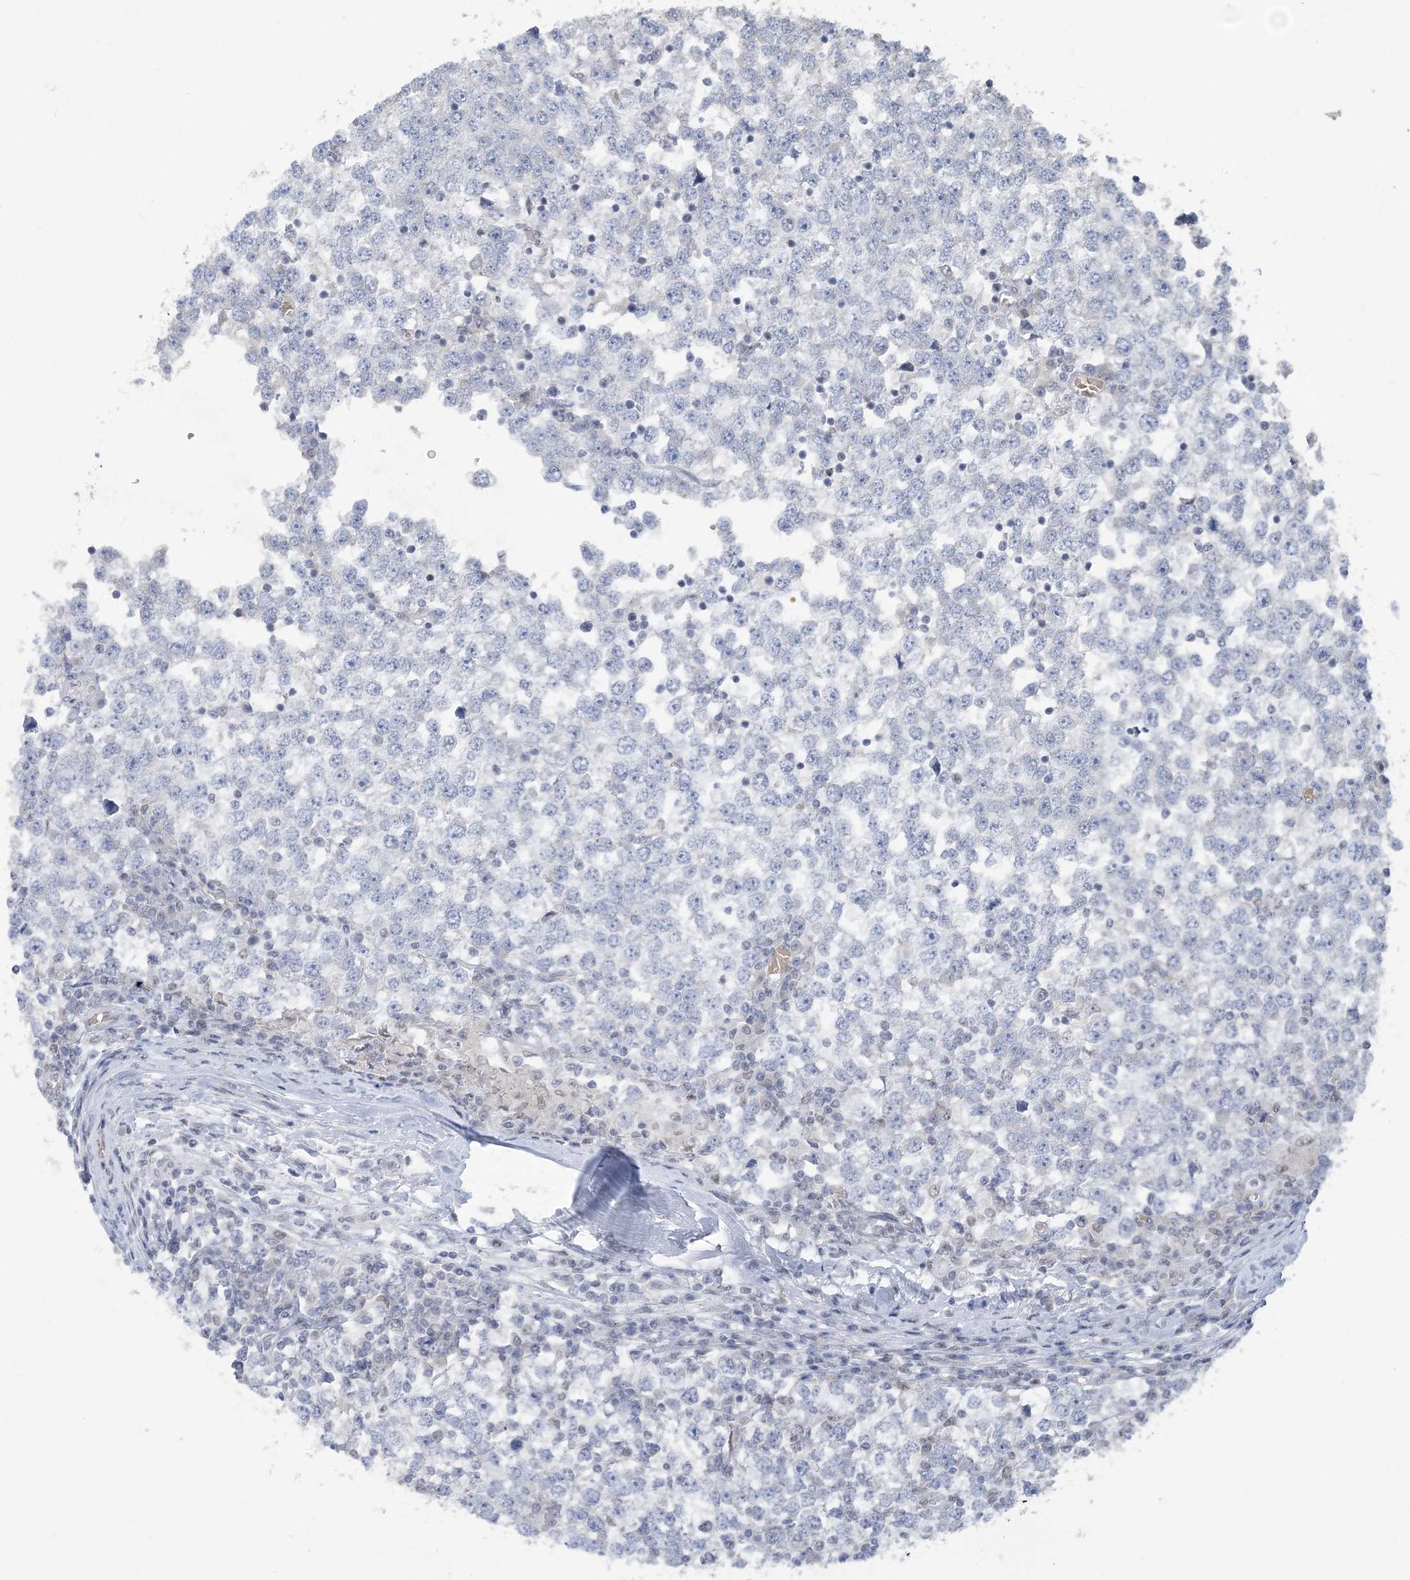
{"staining": {"intensity": "negative", "quantity": "none", "location": "none"}, "tissue": "testis cancer", "cell_type": "Tumor cells", "image_type": "cancer", "snomed": [{"axis": "morphology", "description": "Seminoma, NOS"}, {"axis": "topography", "description": "Testis"}], "caption": "Immunohistochemistry micrograph of neoplastic tissue: human testis cancer stained with DAB displays no significant protein expression in tumor cells.", "gene": "ZBTB7A", "patient": {"sex": "male", "age": 65}}